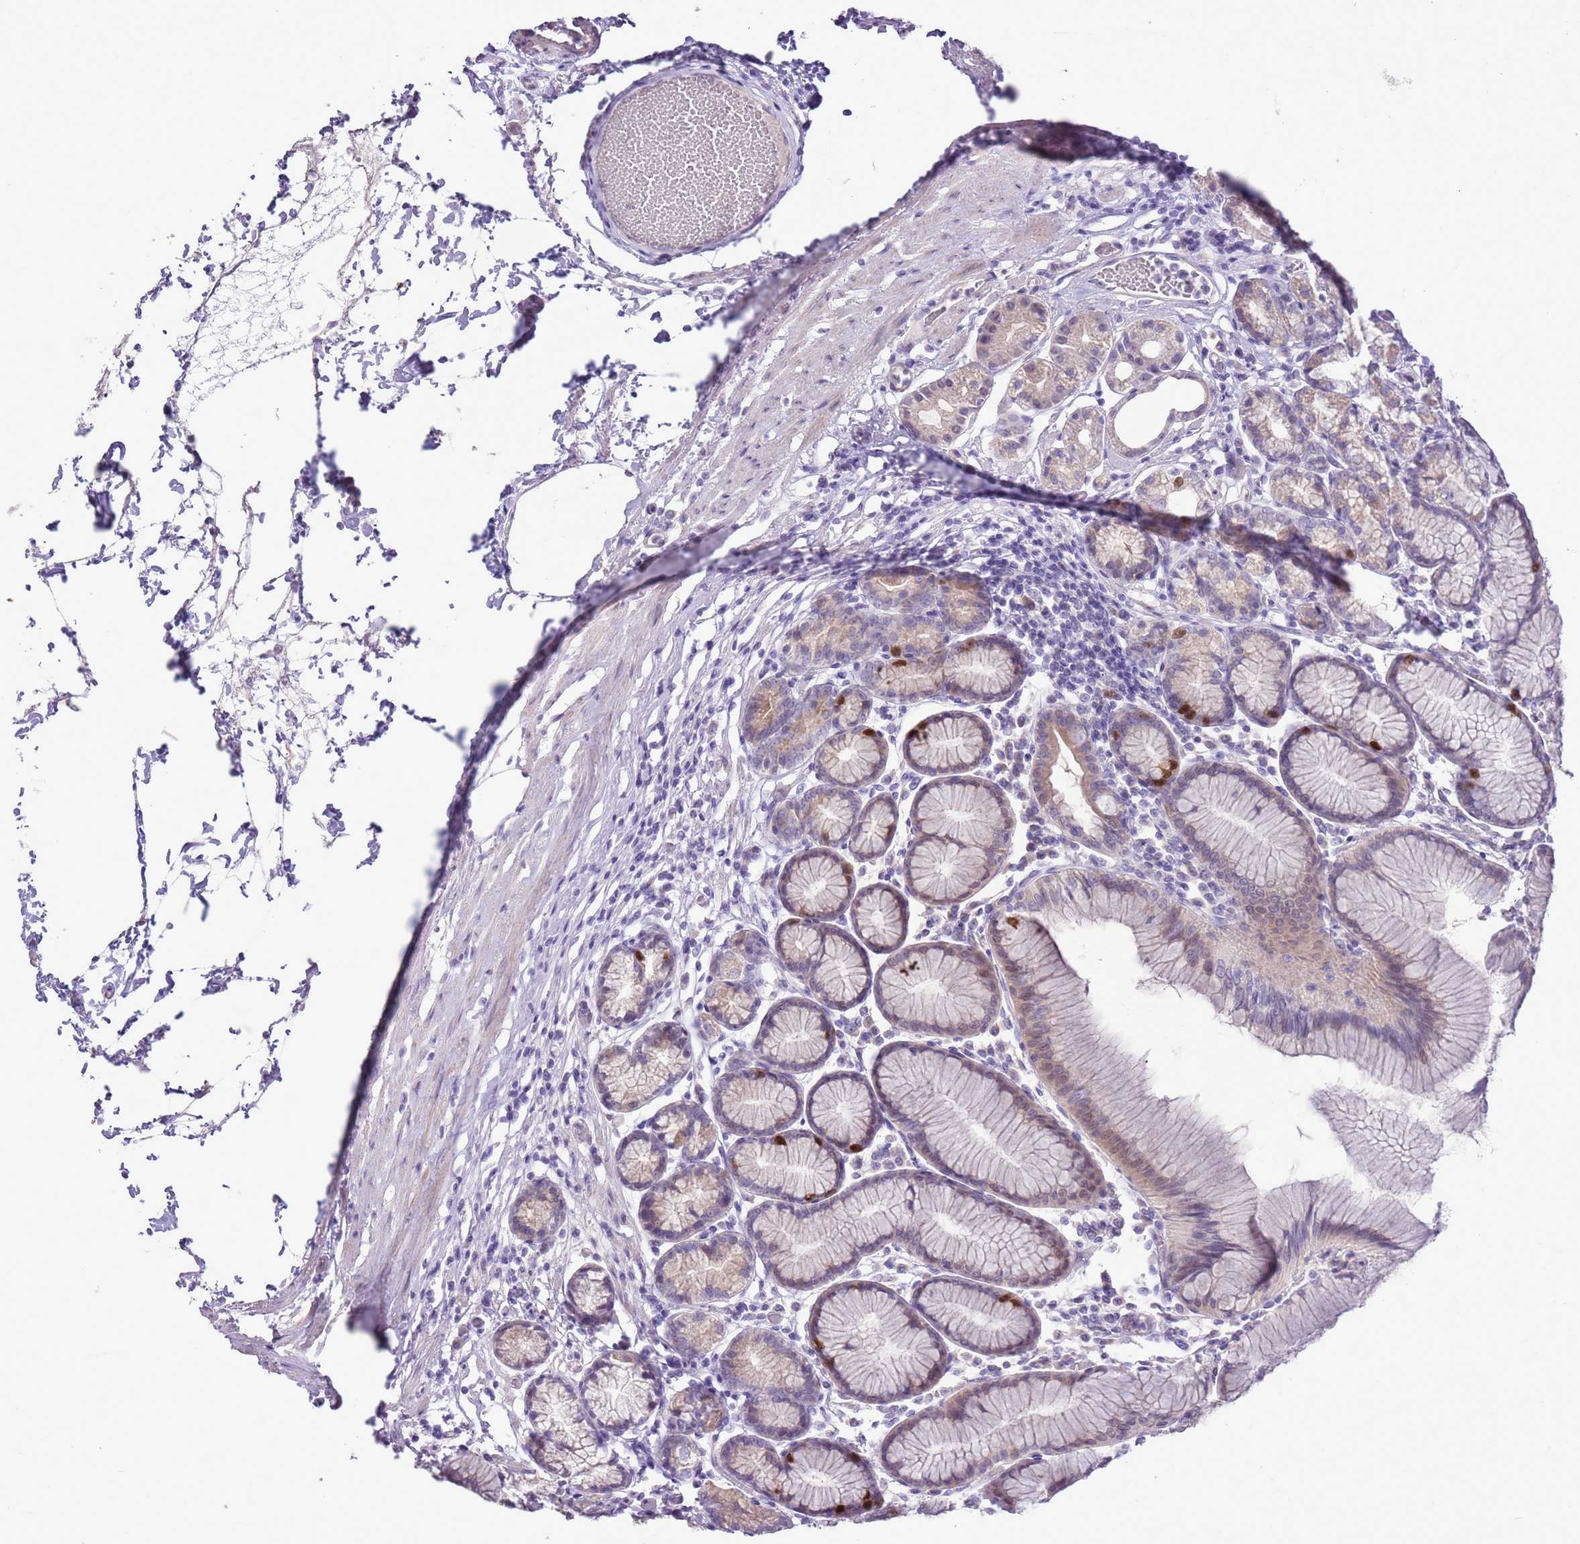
{"staining": {"intensity": "strong", "quantity": "<25%", "location": "nuclear"}, "tissue": "stomach", "cell_type": "Glandular cells", "image_type": "normal", "snomed": [{"axis": "morphology", "description": "Normal tissue, NOS"}, {"axis": "topography", "description": "Stomach"}], "caption": "DAB immunohistochemical staining of unremarkable stomach shows strong nuclear protein positivity in about <25% of glandular cells. Using DAB (brown) and hematoxylin (blue) stains, captured at high magnification using brightfield microscopy.", "gene": "GMNN", "patient": {"sex": "female", "age": 57}}